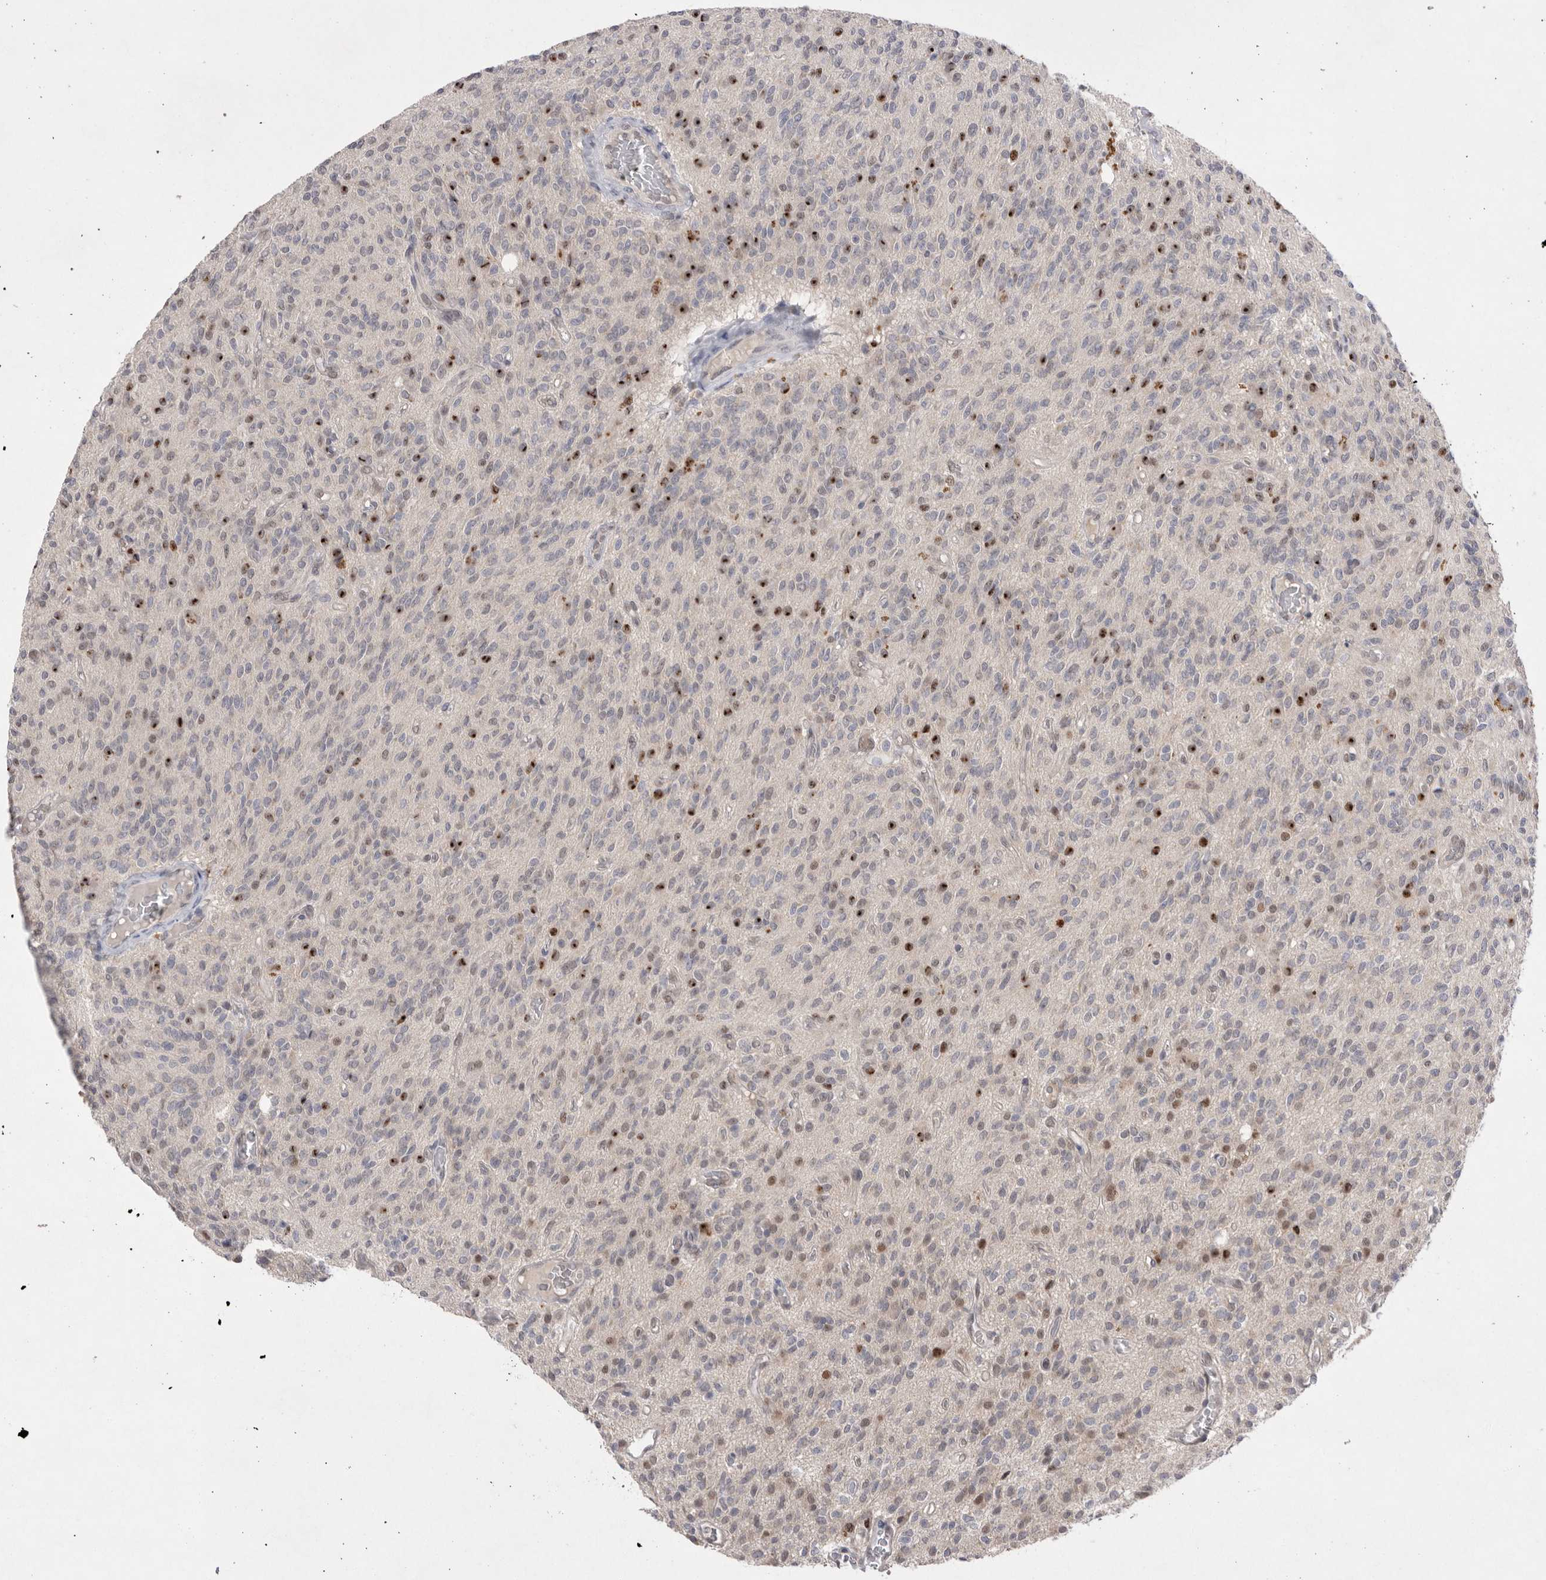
{"staining": {"intensity": "moderate", "quantity": "<25%", "location": "nuclear"}, "tissue": "glioma", "cell_type": "Tumor cells", "image_type": "cancer", "snomed": [{"axis": "morphology", "description": "Glioma, malignant, High grade"}, {"axis": "topography", "description": "Brain"}], "caption": "DAB immunohistochemical staining of glioma shows moderate nuclear protein staining in about <25% of tumor cells.", "gene": "HUS1", "patient": {"sex": "male", "age": 34}}